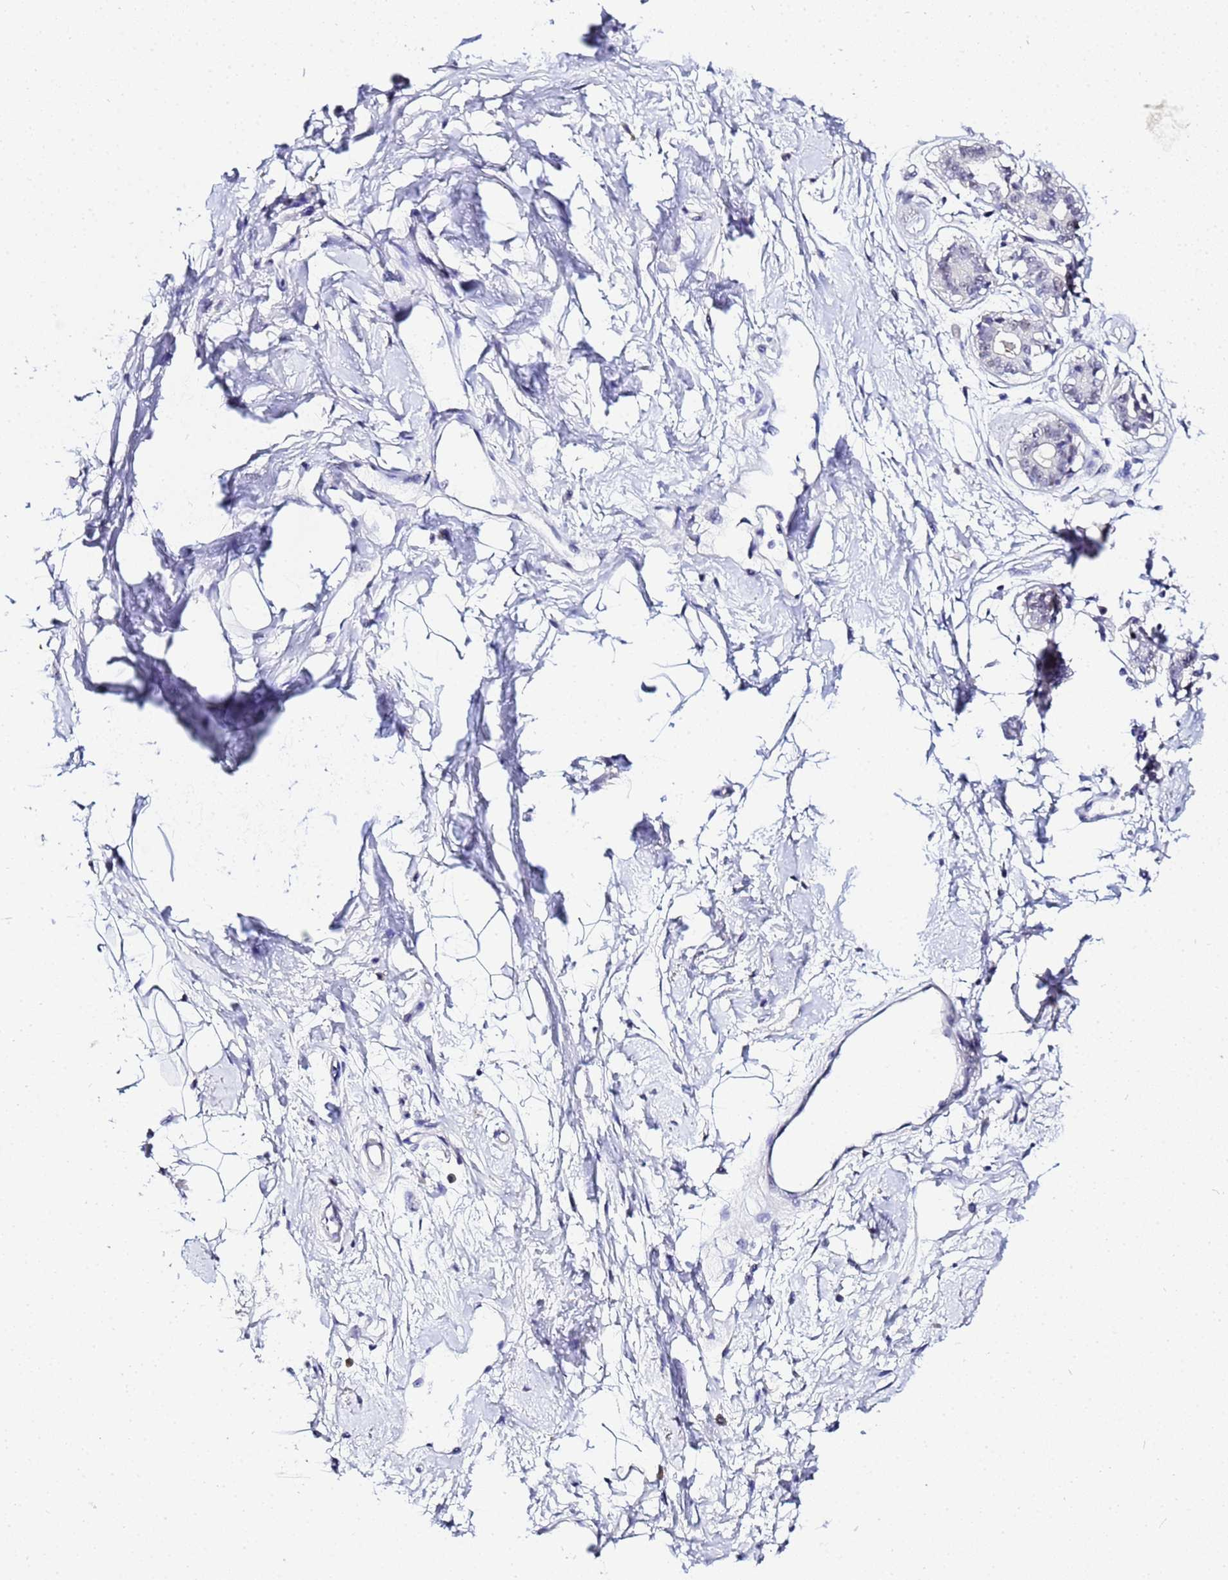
{"staining": {"intensity": "negative", "quantity": "none", "location": "none"}, "tissue": "breast", "cell_type": "Adipocytes", "image_type": "normal", "snomed": [{"axis": "morphology", "description": "Normal tissue, NOS"}, {"axis": "topography", "description": "Breast"}], "caption": "Immunohistochemical staining of benign human breast reveals no significant expression in adipocytes.", "gene": "ACTL6B", "patient": {"sex": "female", "age": 45}}